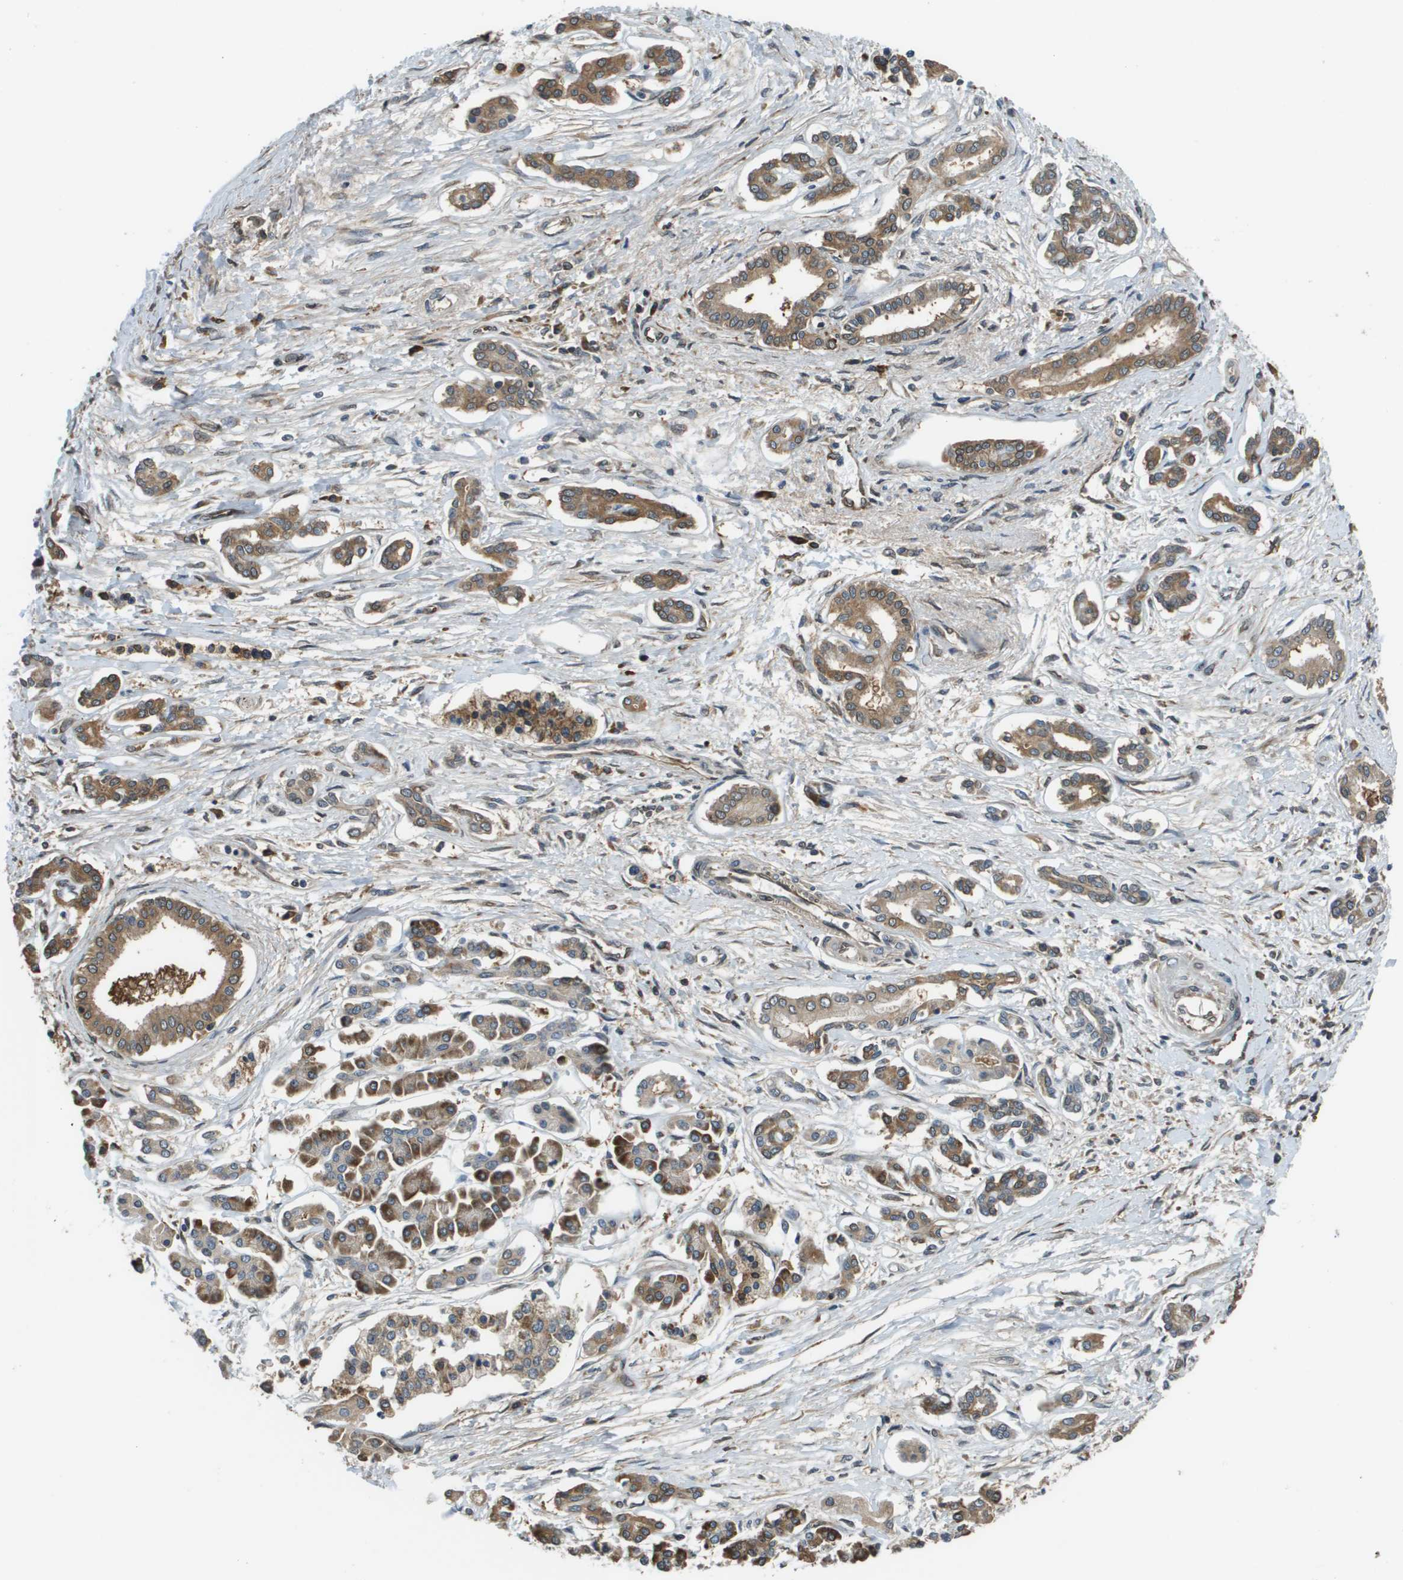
{"staining": {"intensity": "moderate", "quantity": "25%-75%", "location": "cytoplasmic/membranous"}, "tissue": "pancreatic cancer", "cell_type": "Tumor cells", "image_type": "cancer", "snomed": [{"axis": "morphology", "description": "Adenocarcinoma, NOS"}, {"axis": "topography", "description": "Pancreas"}], "caption": "A high-resolution histopathology image shows immunohistochemistry (IHC) staining of pancreatic cancer (adenocarcinoma), which displays moderate cytoplasmic/membranous staining in about 25%-75% of tumor cells.", "gene": "SEC62", "patient": {"sex": "male", "age": 56}}